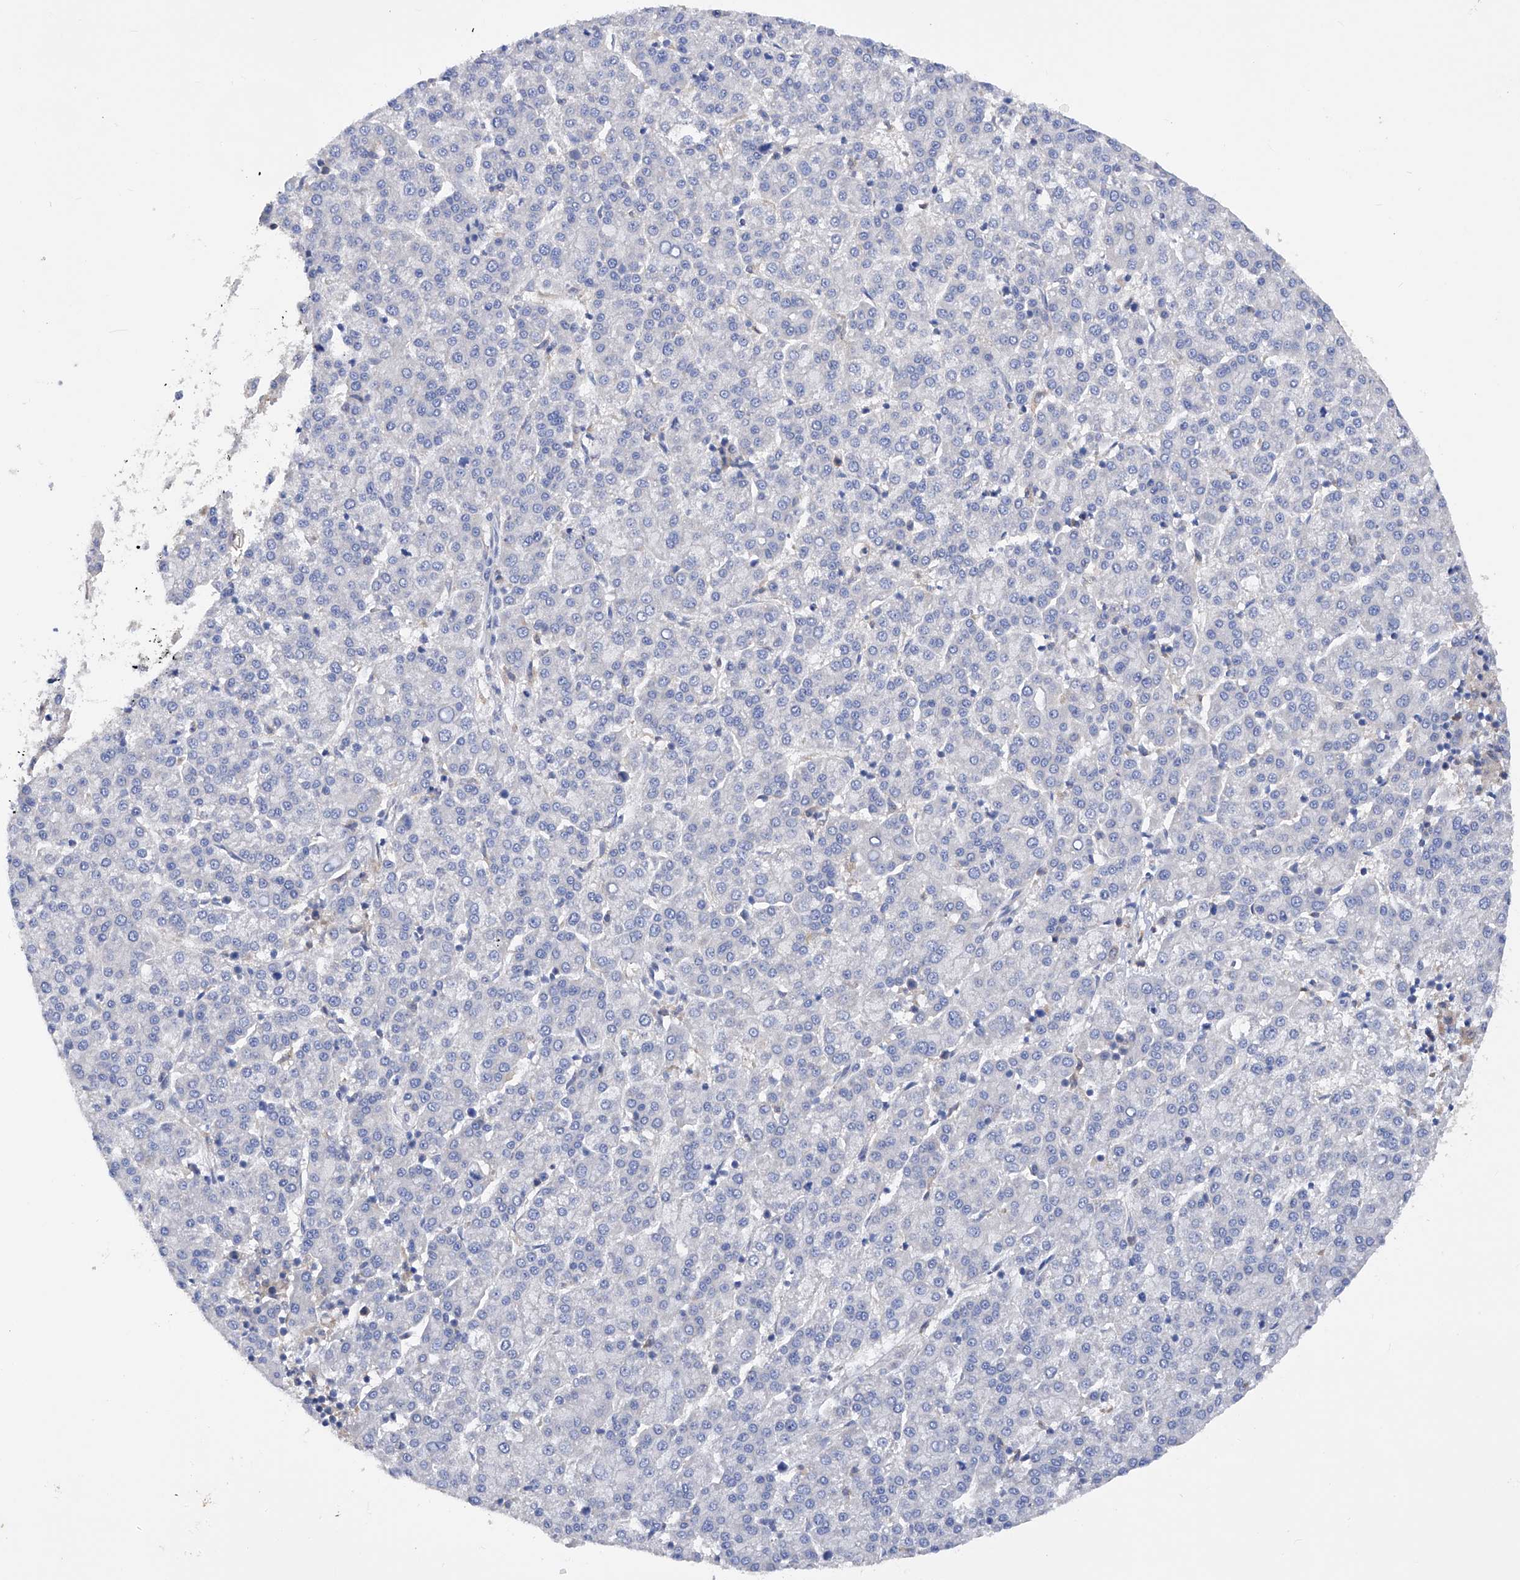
{"staining": {"intensity": "negative", "quantity": "none", "location": "none"}, "tissue": "liver cancer", "cell_type": "Tumor cells", "image_type": "cancer", "snomed": [{"axis": "morphology", "description": "Carcinoma, Hepatocellular, NOS"}, {"axis": "topography", "description": "Liver"}], "caption": "This is an immunohistochemistry histopathology image of liver cancer. There is no staining in tumor cells.", "gene": "SPATA20", "patient": {"sex": "female", "age": 58}}